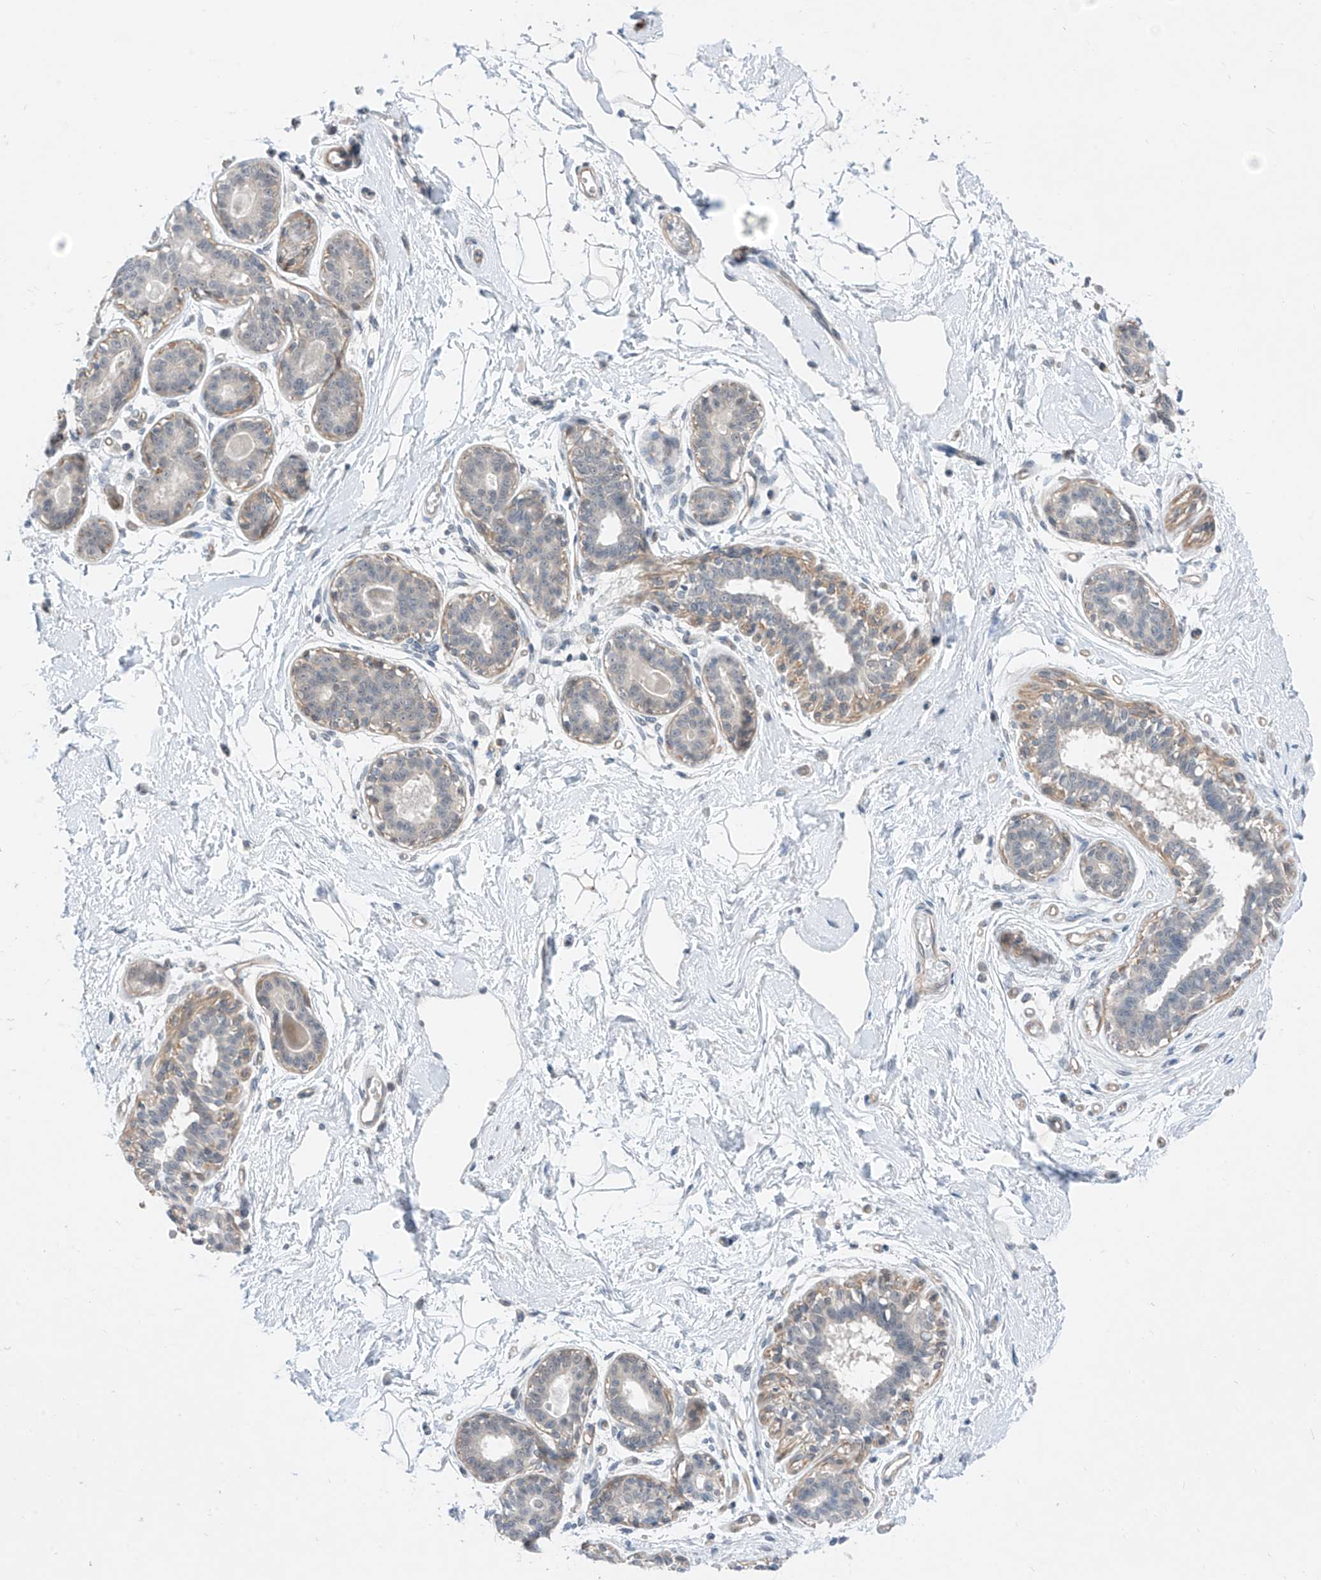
{"staining": {"intensity": "negative", "quantity": "none", "location": "none"}, "tissue": "breast", "cell_type": "Adipocytes", "image_type": "normal", "snomed": [{"axis": "morphology", "description": "Normal tissue, NOS"}, {"axis": "topography", "description": "Breast"}], "caption": "DAB immunohistochemical staining of benign human breast reveals no significant expression in adipocytes.", "gene": "ABLIM2", "patient": {"sex": "female", "age": 45}}